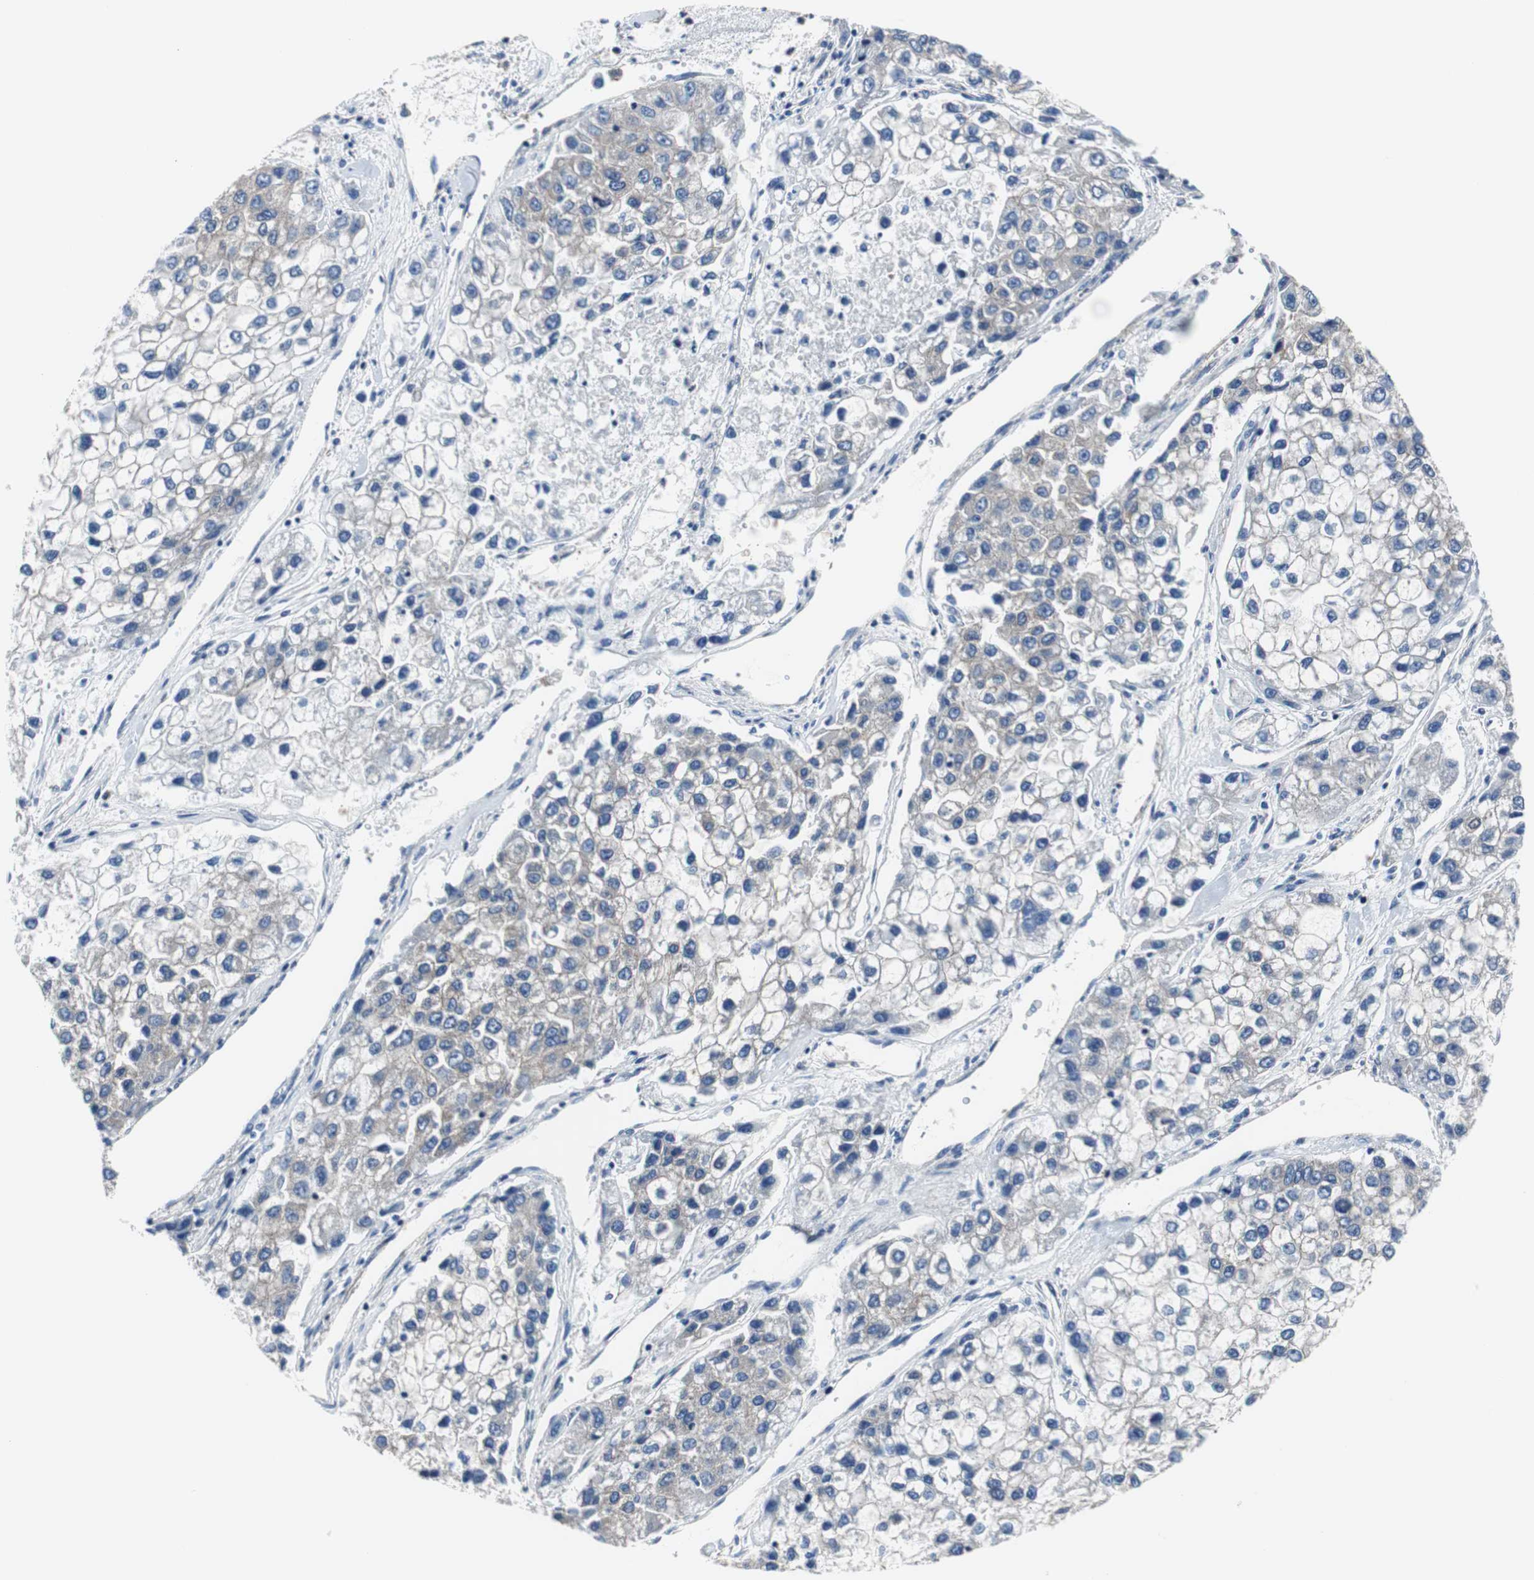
{"staining": {"intensity": "weak", "quantity": "<25%", "location": "cytoplasmic/membranous"}, "tissue": "liver cancer", "cell_type": "Tumor cells", "image_type": "cancer", "snomed": [{"axis": "morphology", "description": "Carcinoma, Hepatocellular, NOS"}, {"axis": "topography", "description": "Liver"}], "caption": "This is an immunohistochemistry micrograph of hepatocellular carcinoma (liver). There is no positivity in tumor cells.", "gene": "BRAF", "patient": {"sex": "female", "age": 66}}